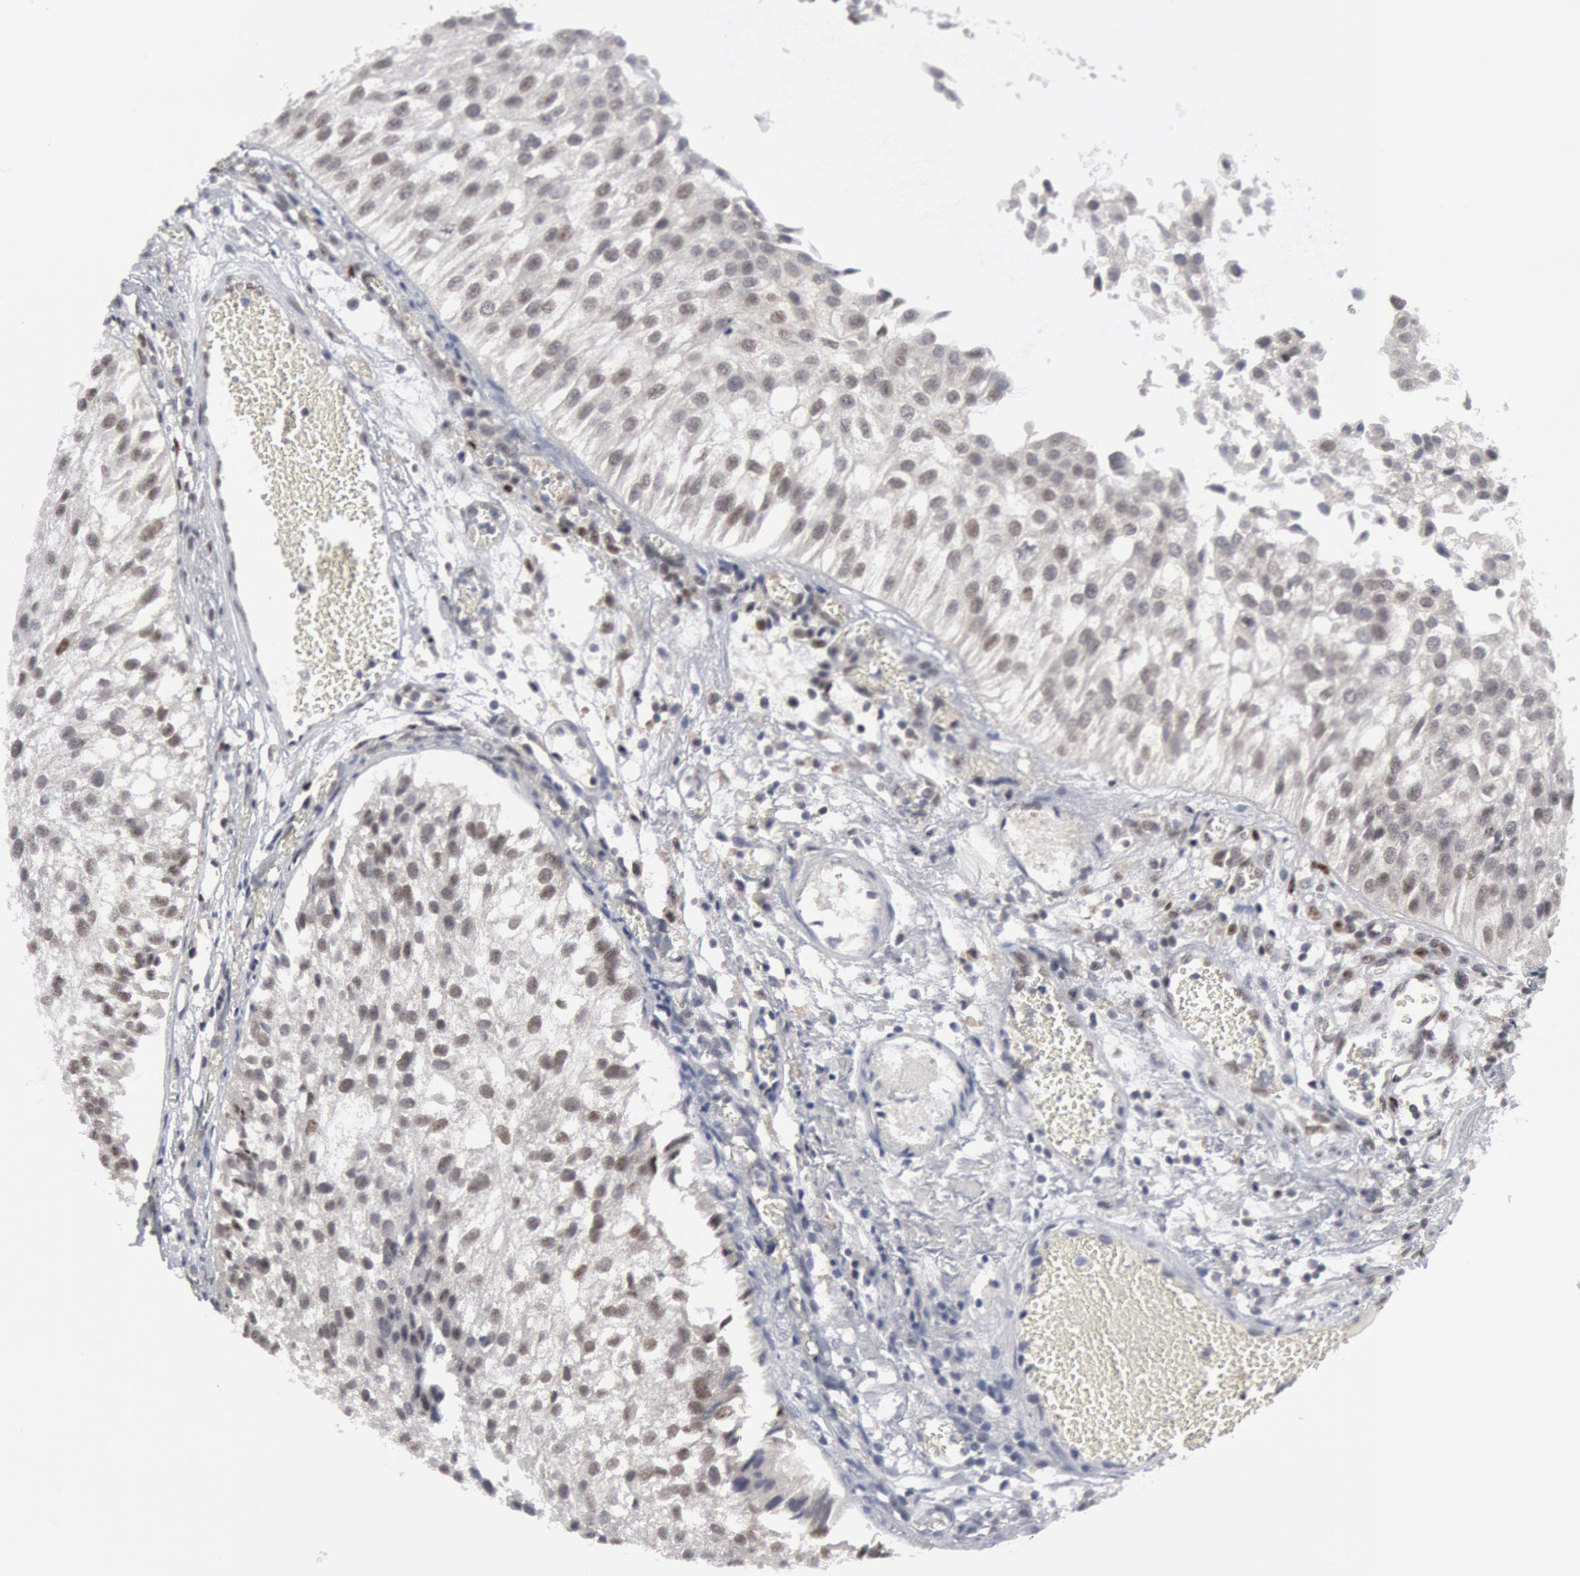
{"staining": {"intensity": "weak", "quantity": "<25%", "location": "nuclear"}, "tissue": "urothelial cancer", "cell_type": "Tumor cells", "image_type": "cancer", "snomed": [{"axis": "morphology", "description": "Urothelial carcinoma, Low grade"}, {"axis": "topography", "description": "Urinary bladder"}], "caption": "Protein analysis of urothelial cancer reveals no significant staining in tumor cells.", "gene": "FOXO1", "patient": {"sex": "female", "age": 89}}